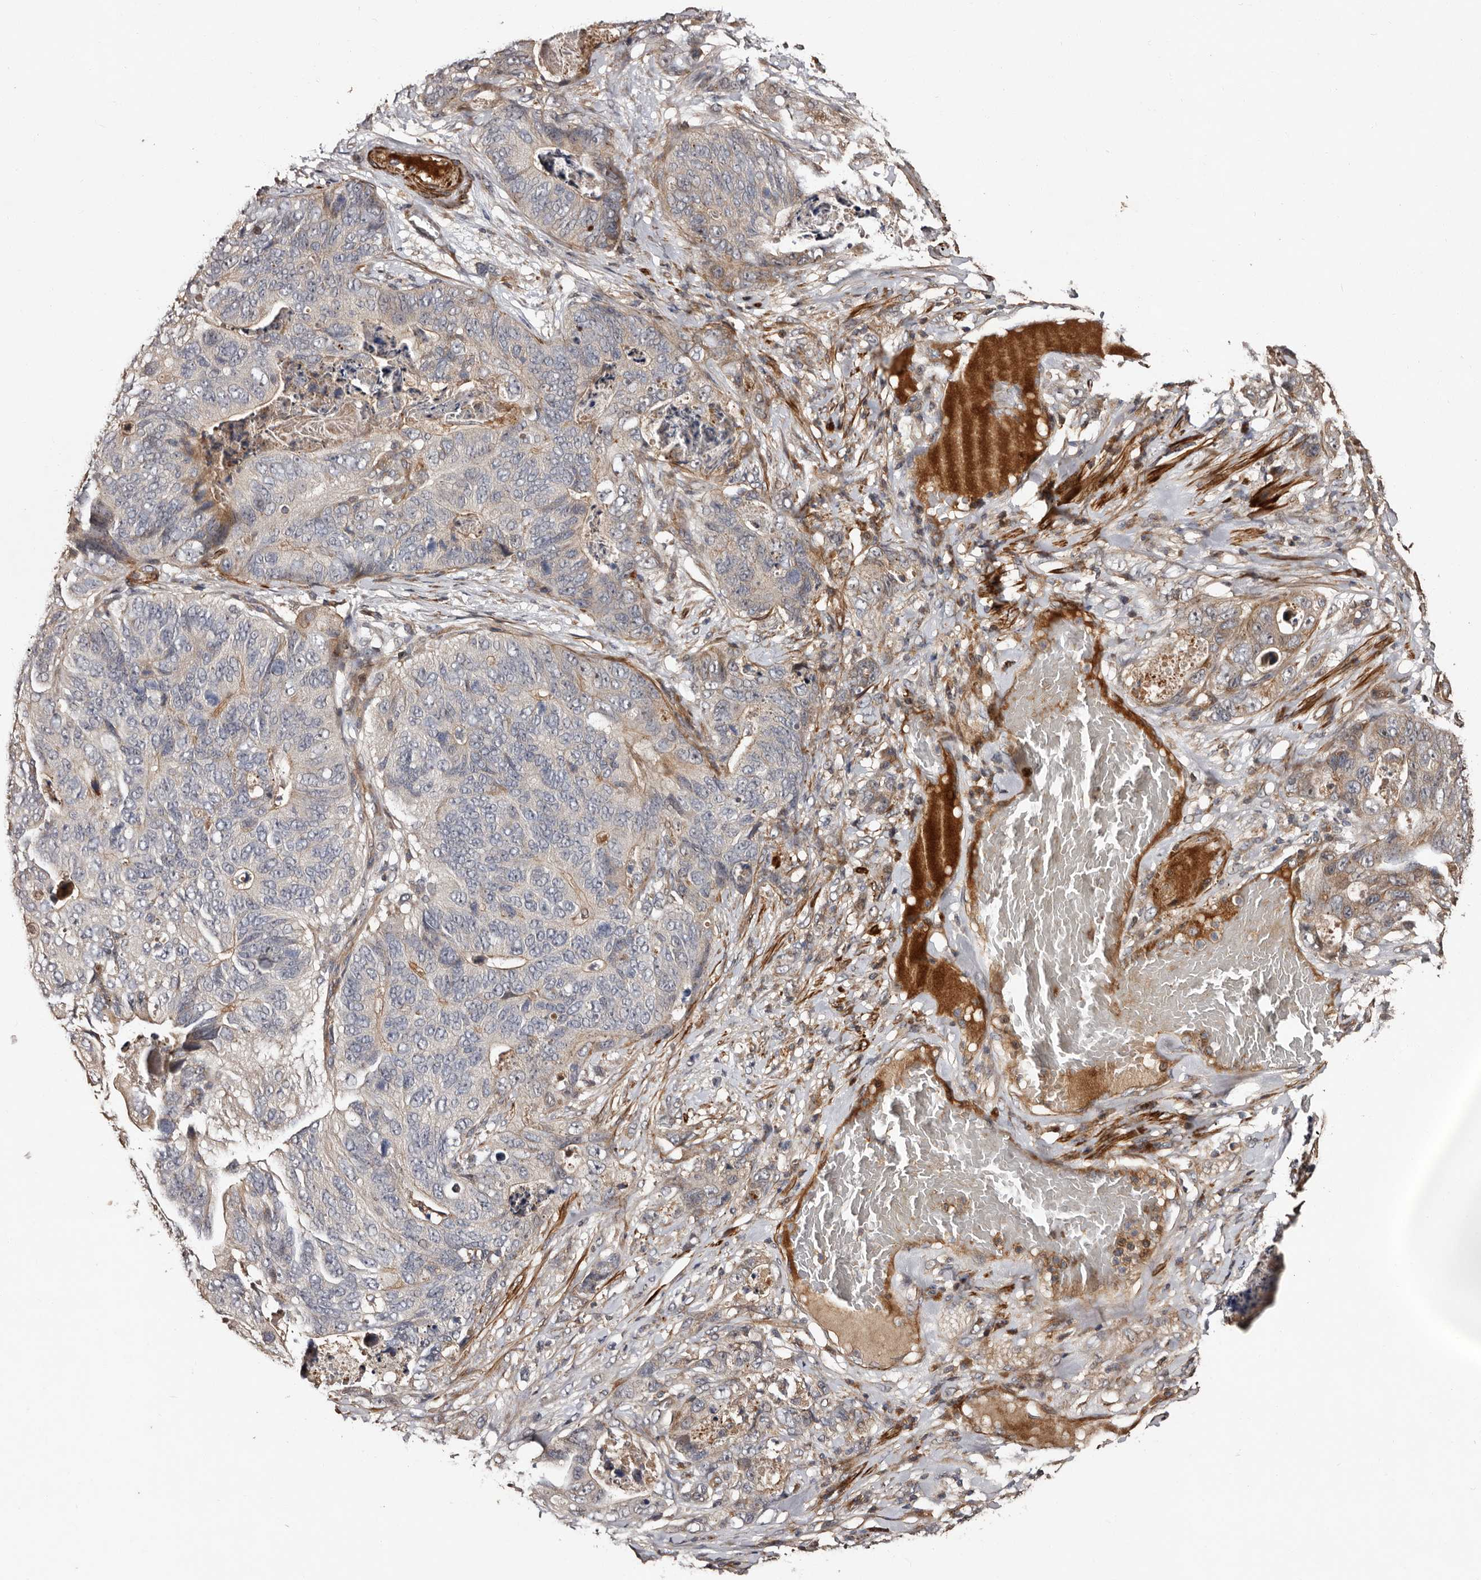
{"staining": {"intensity": "weak", "quantity": "<25%", "location": "cytoplasmic/membranous"}, "tissue": "stomach cancer", "cell_type": "Tumor cells", "image_type": "cancer", "snomed": [{"axis": "morphology", "description": "Normal tissue, NOS"}, {"axis": "morphology", "description": "Adenocarcinoma, NOS"}, {"axis": "topography", "description": "Stomach"}], "caption": "This is a histopathology image of IHC staining of stomach cancer, which shows no staining in tumor cells.", "gene": "PRKD3", "patient": {"sex": "female", "age": 89}}